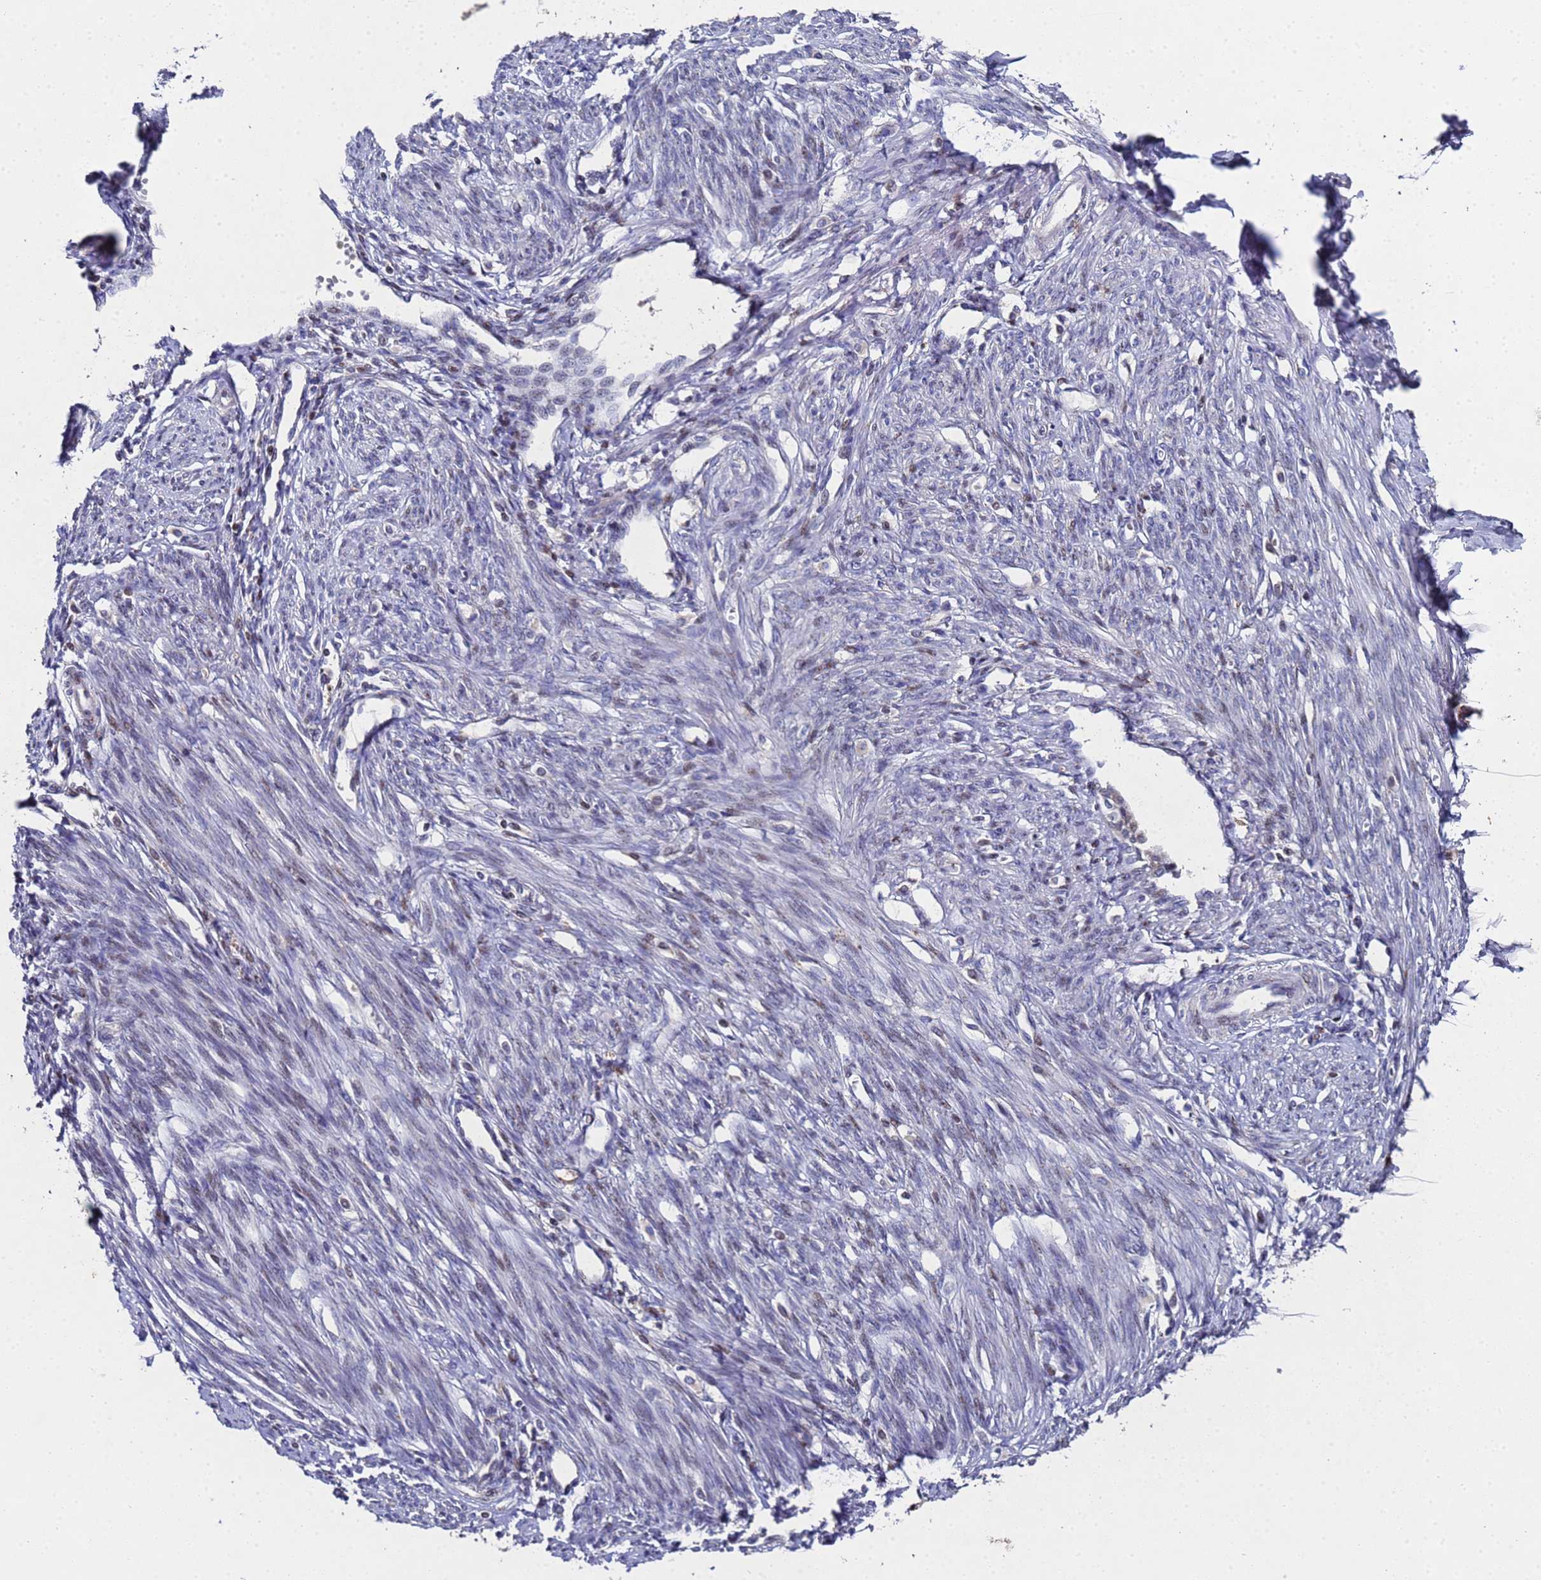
{"staining": {"intensity": "negative", "quantity": "none", "location": "none"}, "tissue": "endometrium", "cell_type": "Cells in endometrial stroma", "image_type": "normal", "snomed": [{"axis": "morphology", "description": "Normal tissue, NOS"}, {"axis": "topography", "description": "Endometrium"}], "caption": "The image exhibits no staining of cells in endometrial stroma in unremarkable endometrium. The staining is performed using DAB (3,3'-diaminobenzidine) brown chromogen with nuclei counter-stained in using hematoxylin.", "gene": "NSUN6", "patient": {"sex": "female", "age": 56}}